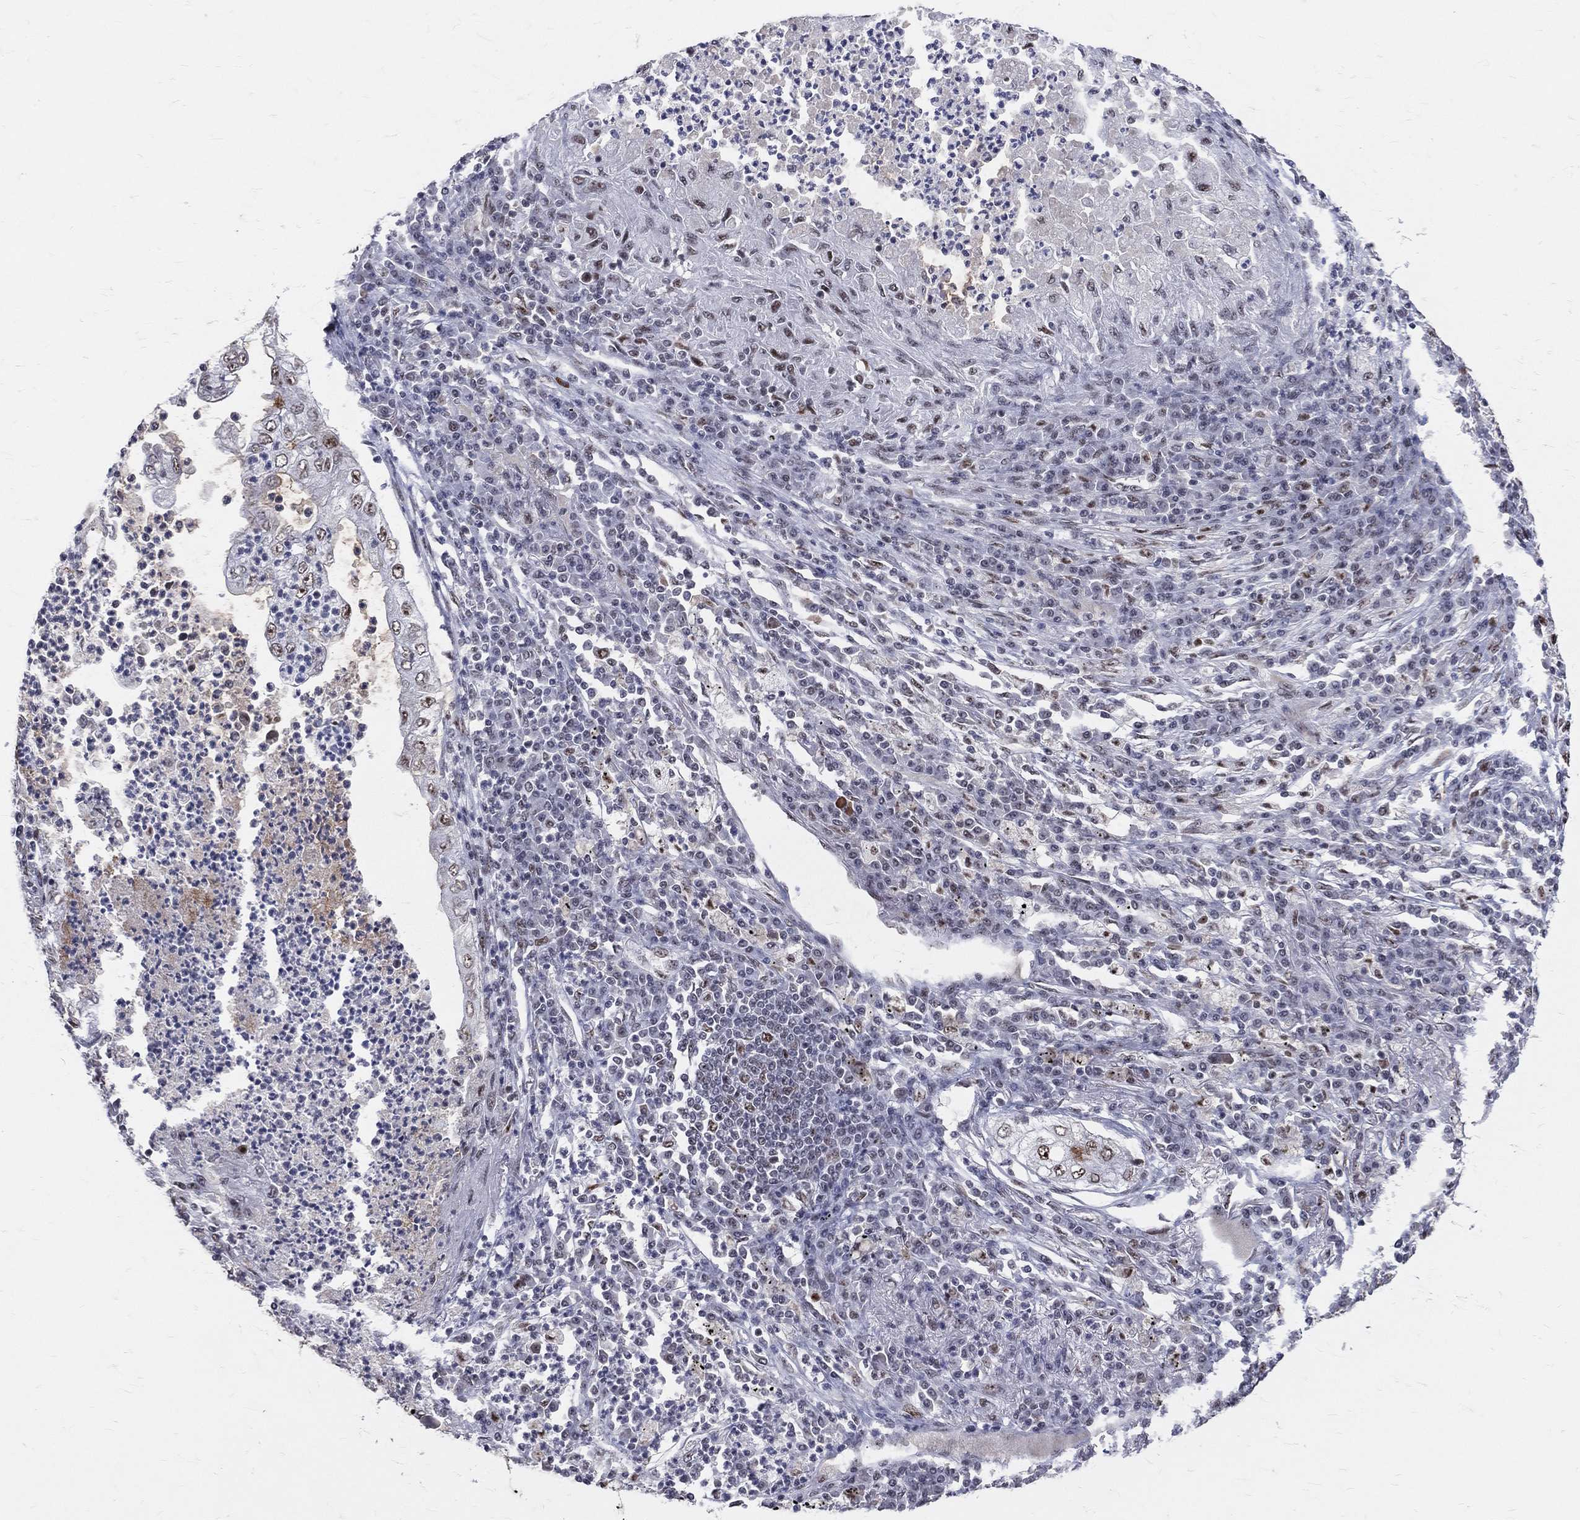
{"staining": {"intensity": "moderate", "quantity": "<25%", "location": "nuclear"}, "tissue": "lung cancer", "cell_type": "Tumor cells", "image_type": "cancer", "snomed": [{"axis": "morphology", "description": "Adenocarcinoma, NOS"}, {"axis": "topography", "description": "Lung"}], "caption": "This histopathology image shows immunohistochemistry (IHC) staining of lung cancer, with low moderate nuclear positivity in approximately <25% of tumor cells.", "gene": "CDK7", "patient": {"sex": "female", "age": 73}}